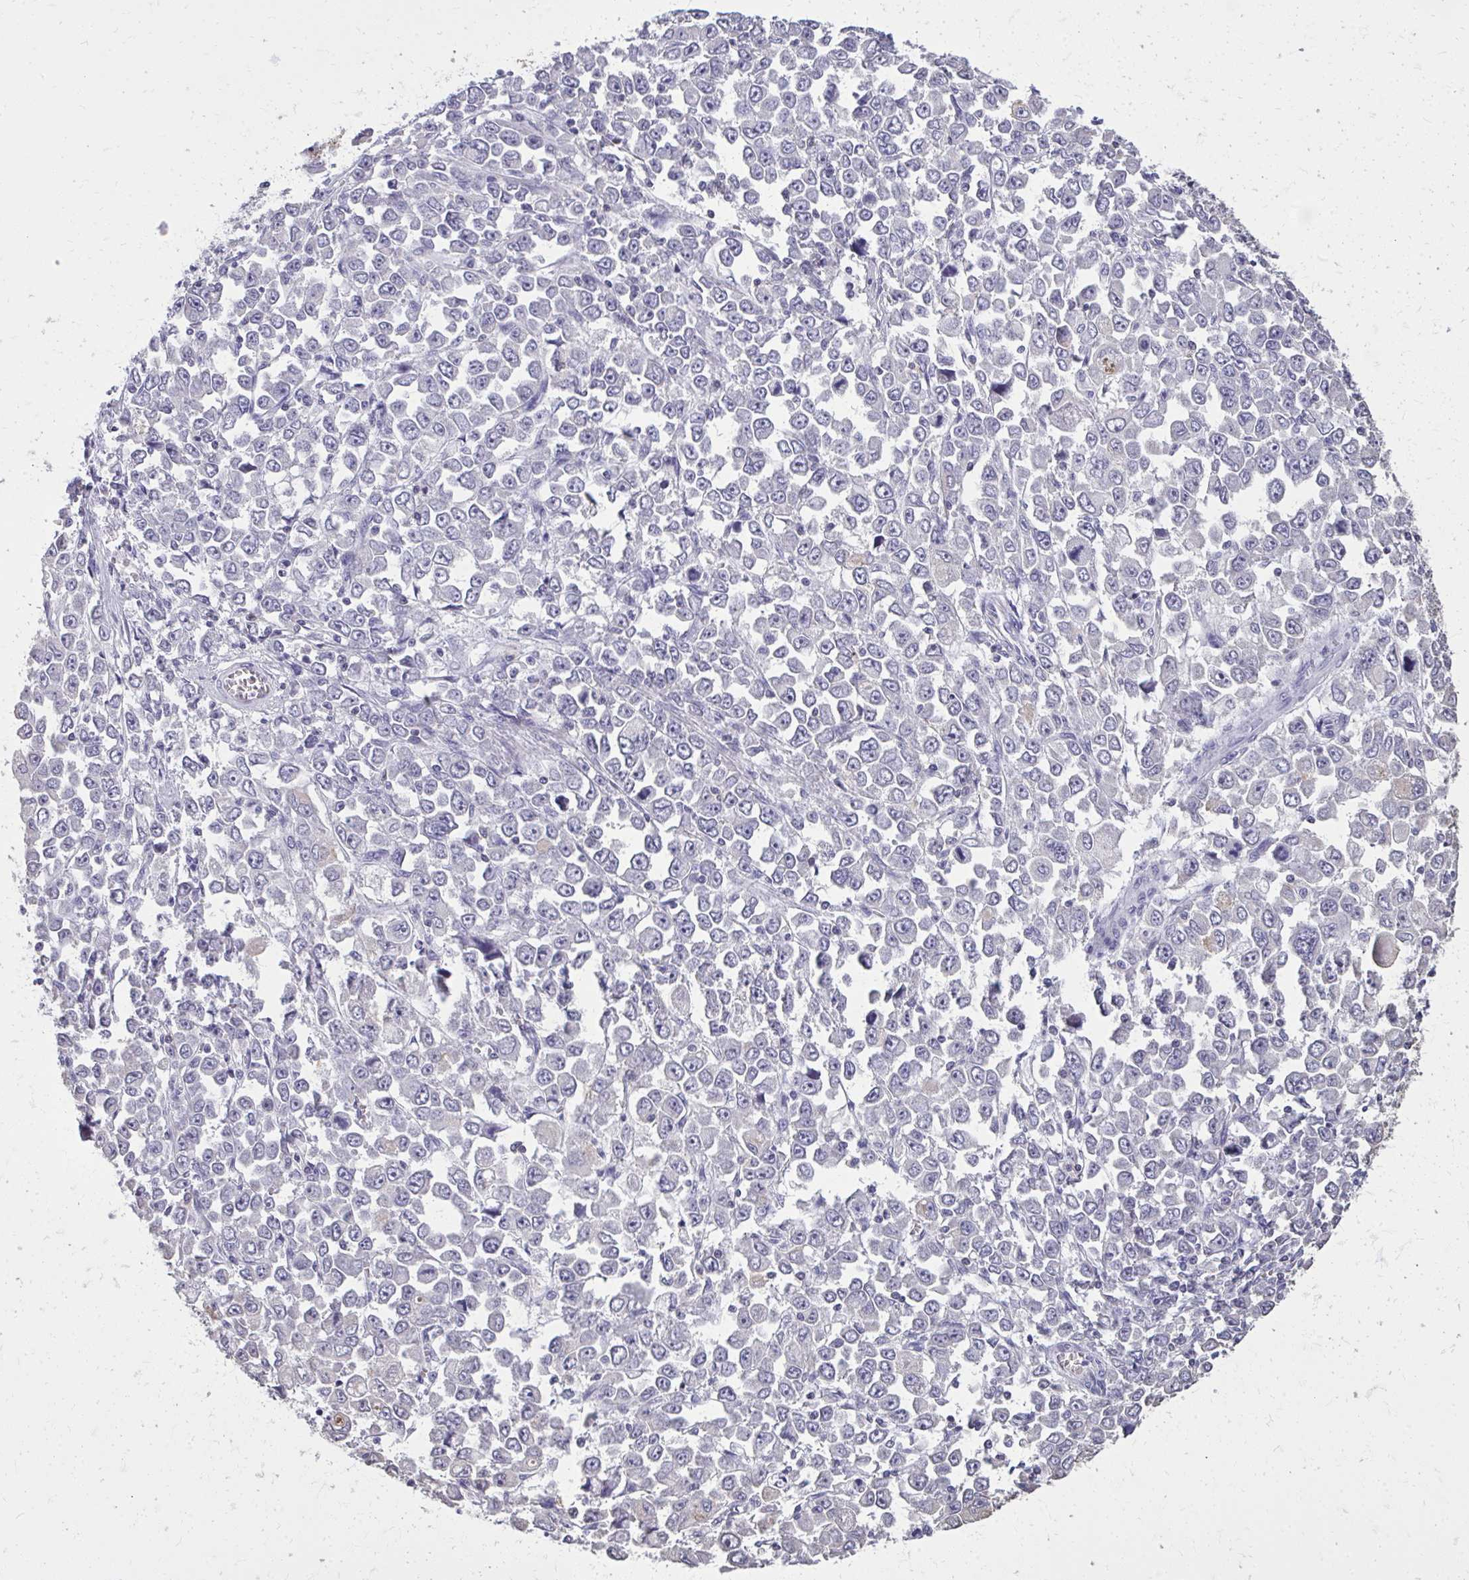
{"staining": {"intensity": "negative", "quantity": "none", "location": "none"}, "tissue": "stomach cancer", "cell_type": "Tumor cells", "image_type": "cancer", "snomed": [{"axis": "morphology", "description": "Adenocarcinoma, NOS"}, {"axis": "topography", "description": "Stomach, upper"}], "caption": "DAB immunohistochemical staining of stomach cancer (adenocarcinoma) exhibits no significant staining in tumor cells.", "gene": "AKAP5", "patient": {"sex": "male", "age": 70}}